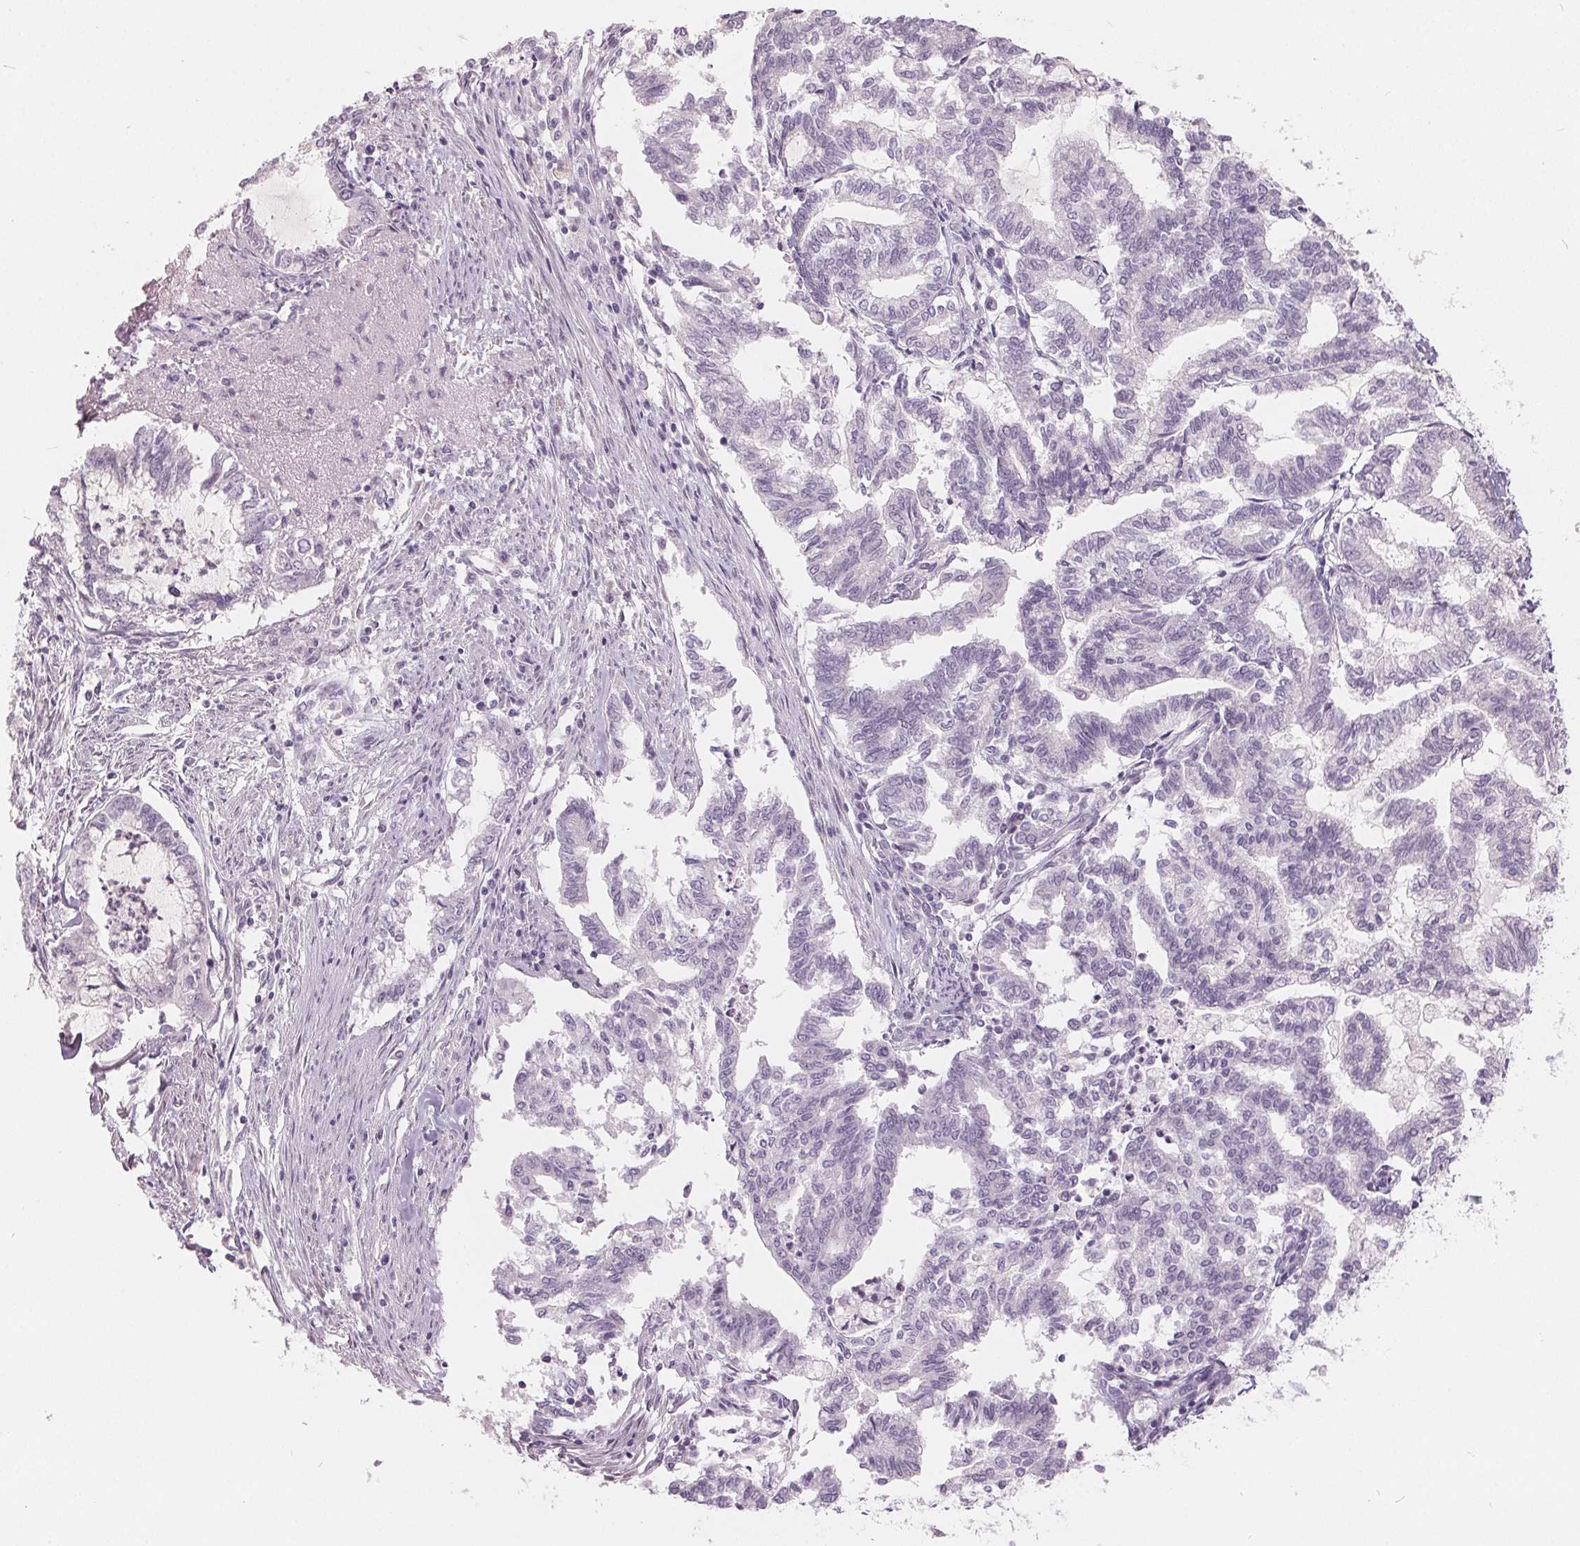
{"staining": {"intensity": "negative", "quantity": "none", "location": "none"}, "tissue": "endometrial cancer", "cell_type": "Tumor cells", "image_type": "cancer", "snomed": [{"axis": "morphology", "description": "Adenocarcinoma, NOS"}, {"axis": "topography", "description": "Endometrium"}], "caption": "DAB (3,3'-diaminobenzidine) immunohistochemical staining of human endometrial adenocarcinoma shows no significant expression in tumor cells. (DAB (3,3'-diaminobenzidine) immunohistochemistry visualized using brightfield microscopy, high magnification).", "gene": "ZBBX", "patient": {"sex": "female", "age": 79}}